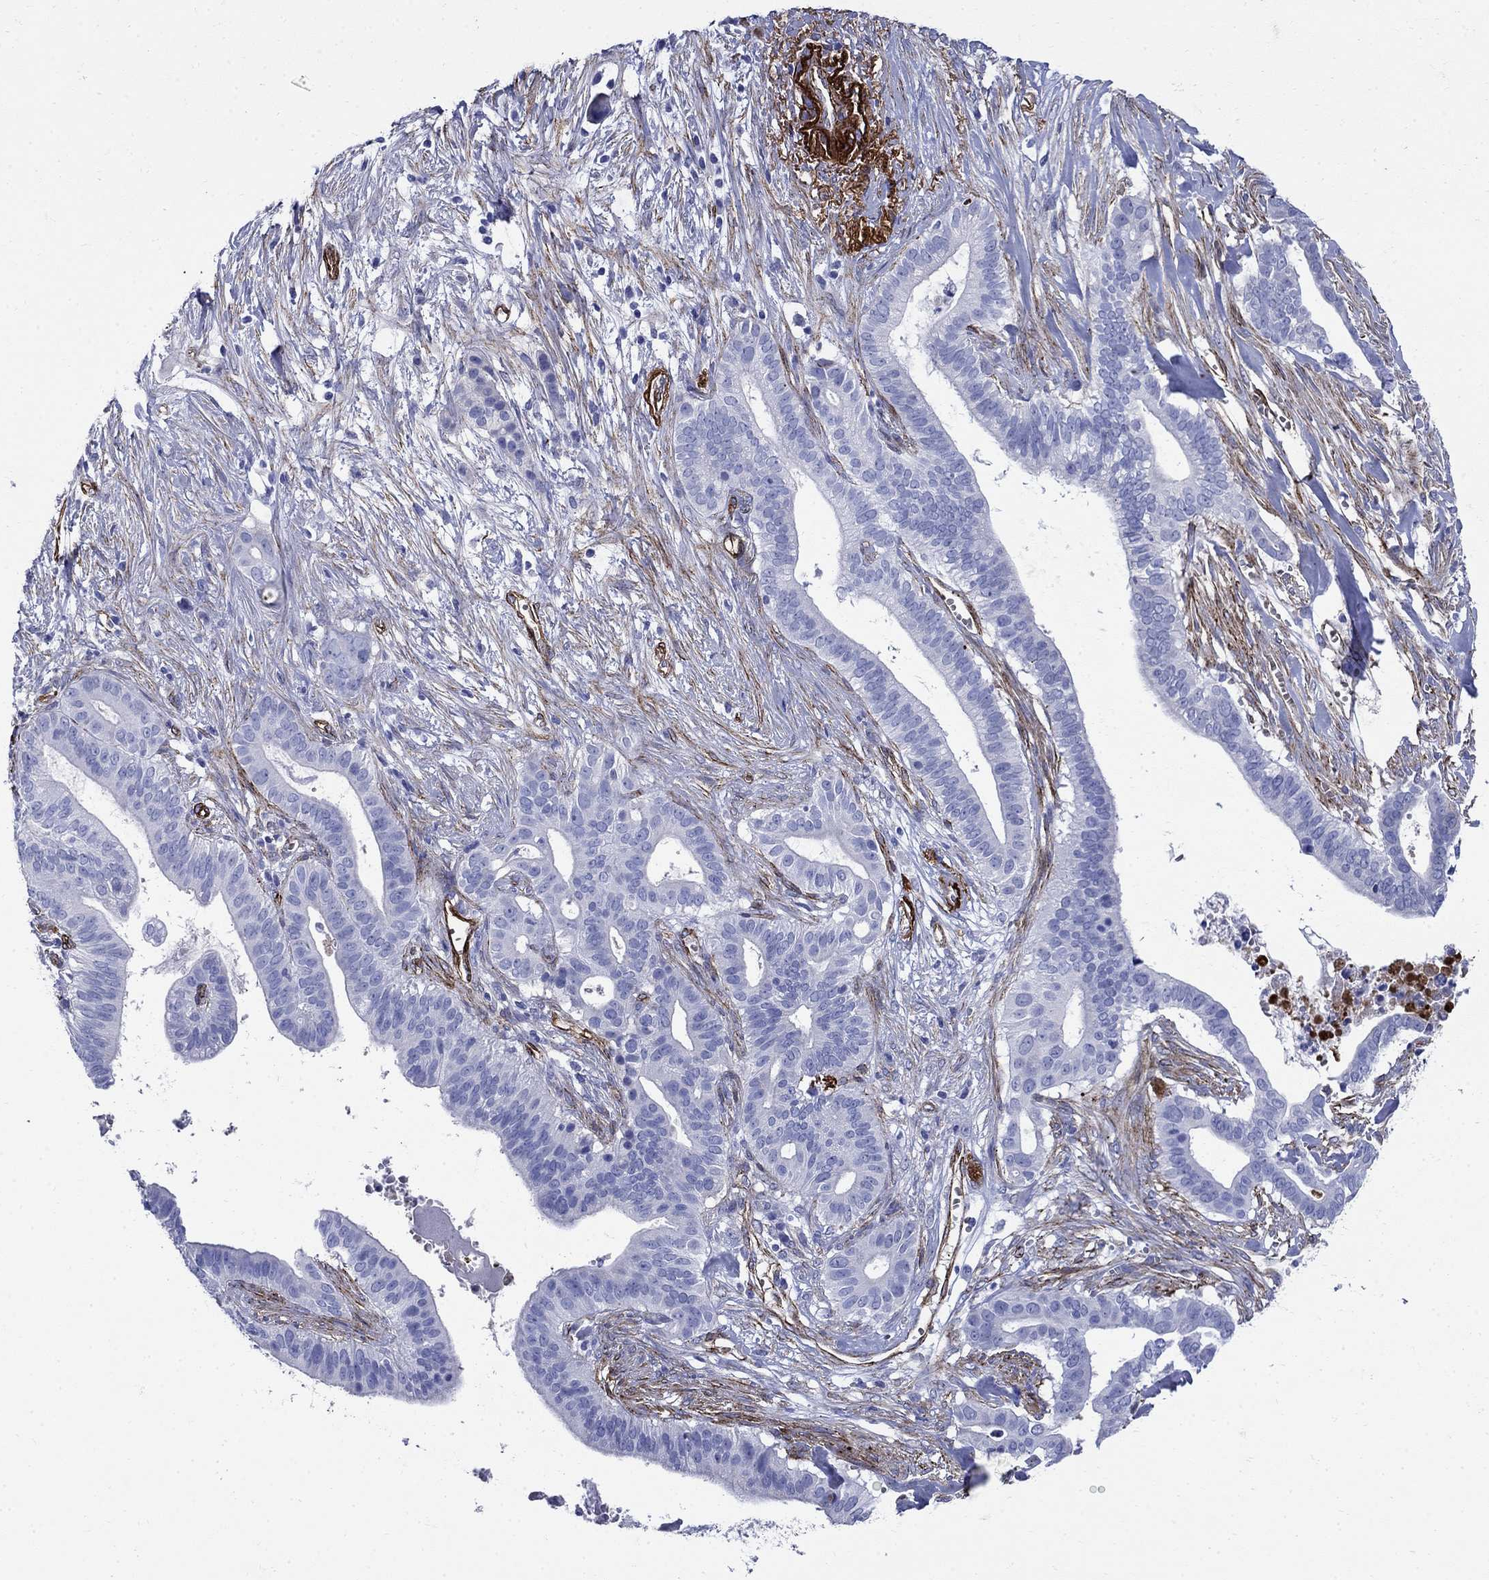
{"staining": {"intensity": "negative", "quantity": "none", "location": "none"}, "tissue": "pancreatic cancer", "cell_type": "Tumor cells", "image_type": "cancer", "snomed": [{"axis": "morphology", "description": "Adenocarcinoma, NOS"}, {"axis": "topography", "description": "Pancreas"}], "caption": "Tumor cells are negative for brown protein staining in adenocarcinoma (pancreatic). (Brightfield microscopy of DAB (3,3'-diaminobenzidine) immunohistochemistry (IHC) at high magnification).", "gene": "VTN", "patient": {"sex": "male", "age": 61}}